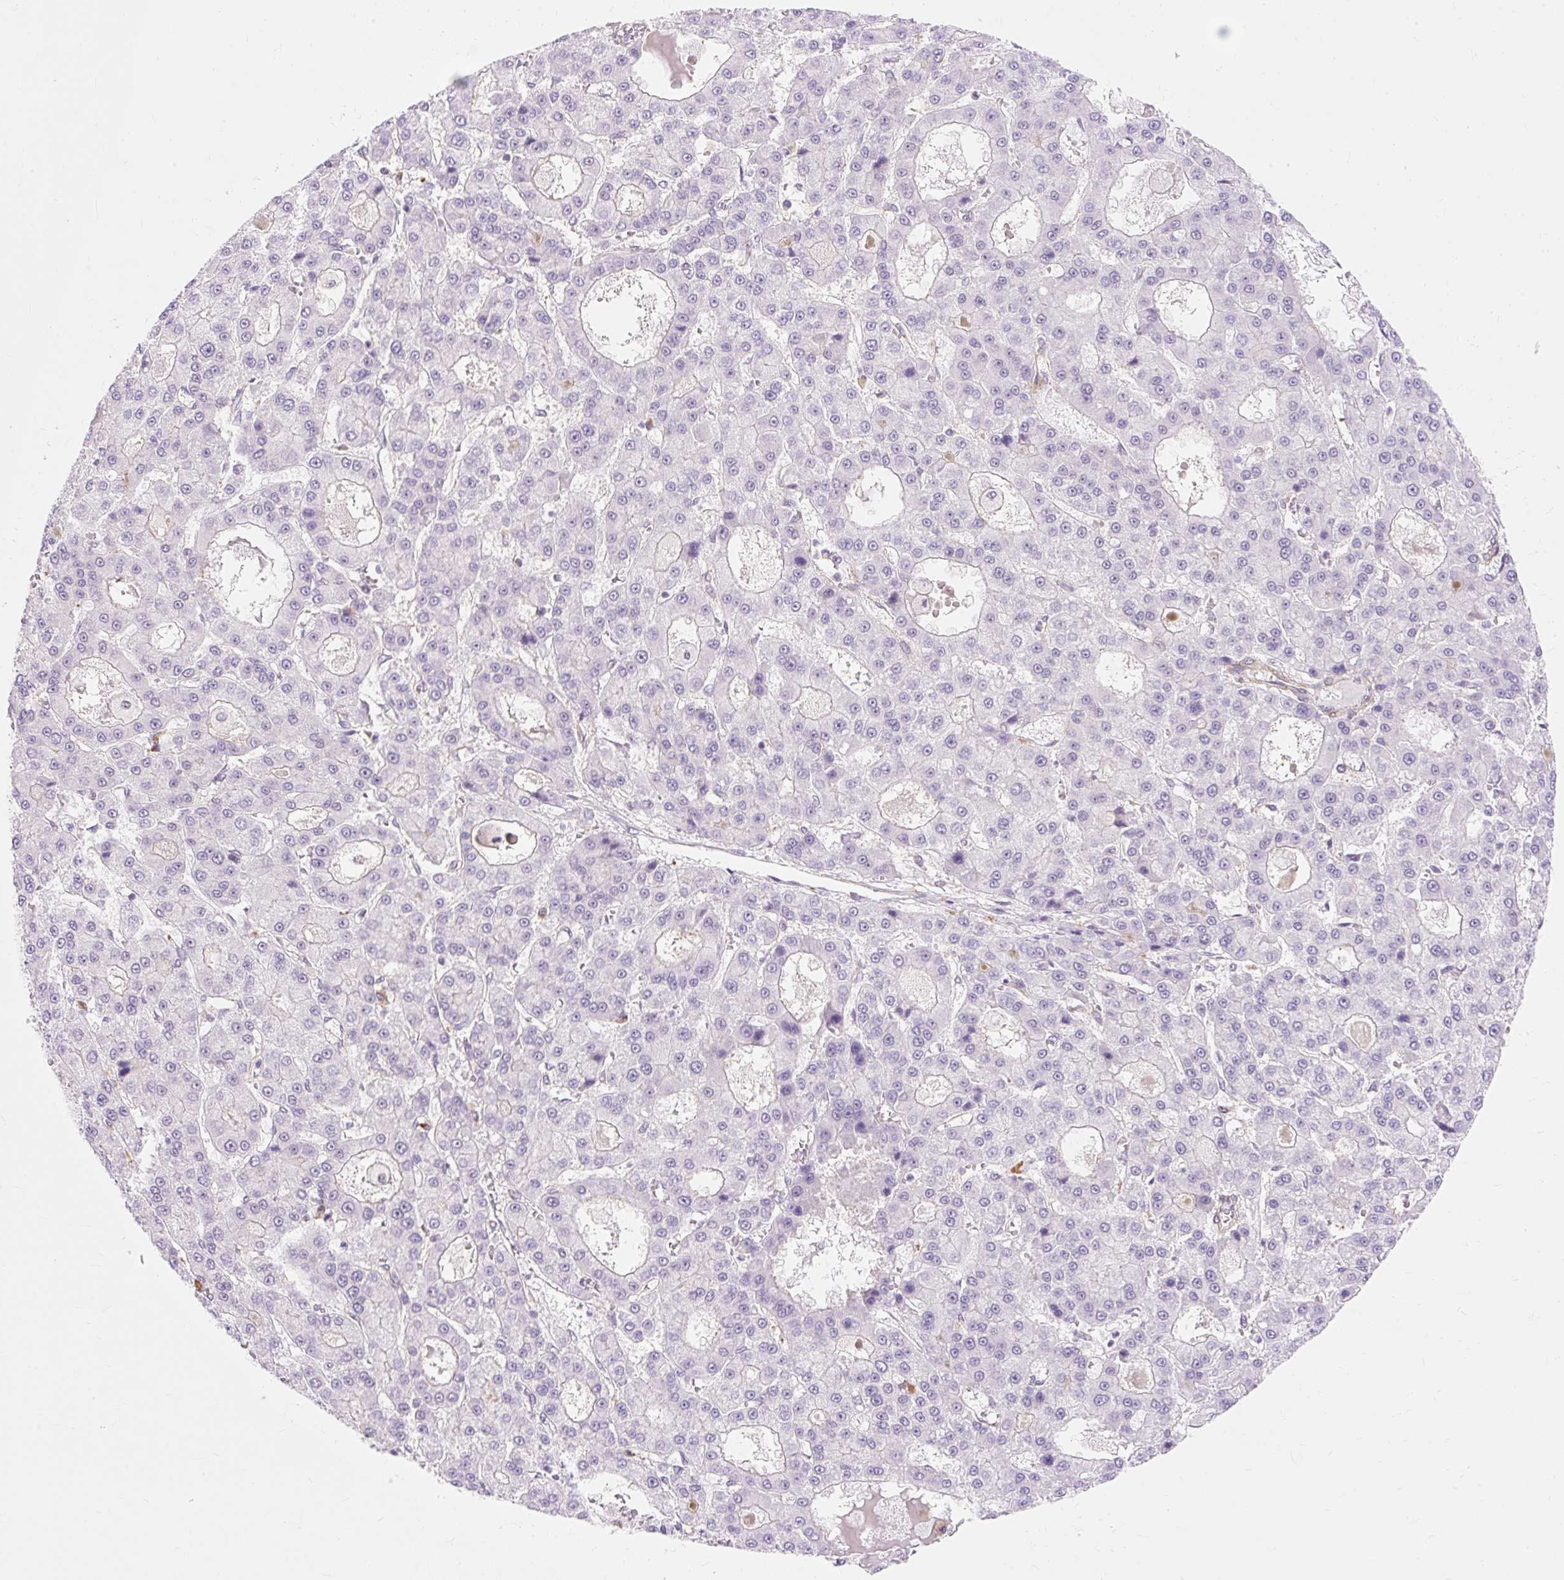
{"staining": {"intensity": "negative", "quantity": "none", "location": "none"}, "tissue": "liver cancer", "cell_type": "Tumor cells", "image_type": "cancer", "snomed": [{"axis": "morphology", "description": "Carcinoma, Hepatocellular, NOS"}, {"axis": "topography", "description": "Liver"}], "caption": "Immunohistochemistry micrograph of liver cancer (hepatocellular carcinoma) stained for a protein (brown), which exhibits no positivity in tumor cells.", "gene": "OBP2A", "patient": {"sex": "male", "age": 70}}